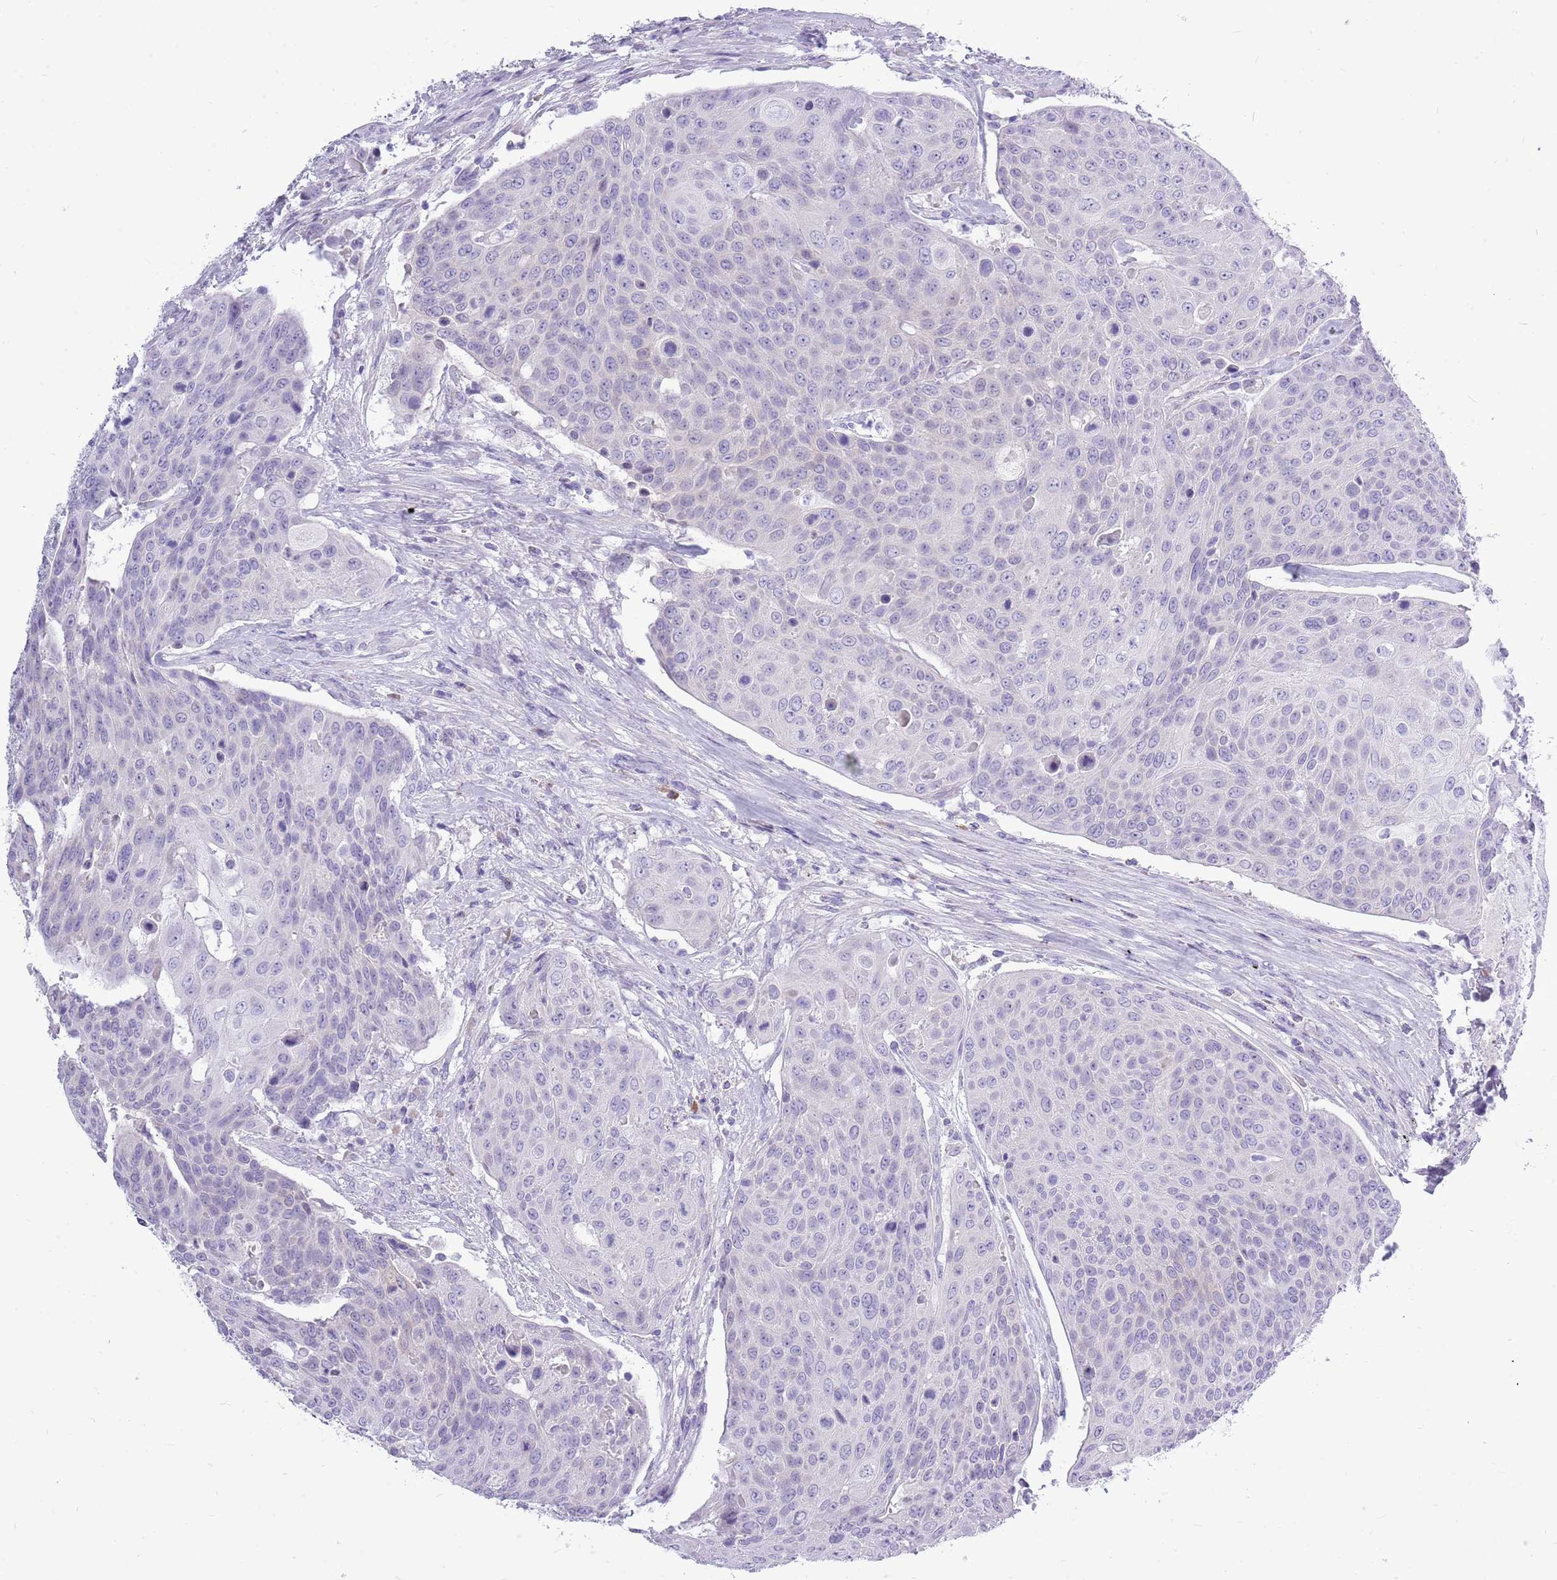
{"staining": {"intensity": "negative", "quantity": "none", "location": "none"}, "tissue": "urothelial cancer", "cell_type": "Tumor cells", "image_type": "cancer", "snomed": [{"axis": "morphology", "description": "Urothelial carcinoma, High grade"}, {"axis": "topography", "description": "Urinary bladder"}], "caption": "A micrograph of human urothelial carcinoma (high-grade) is negative for staining in tumor cells.", "gene": "ZNF425", "patient": {"sex": "female", "age": 70}}